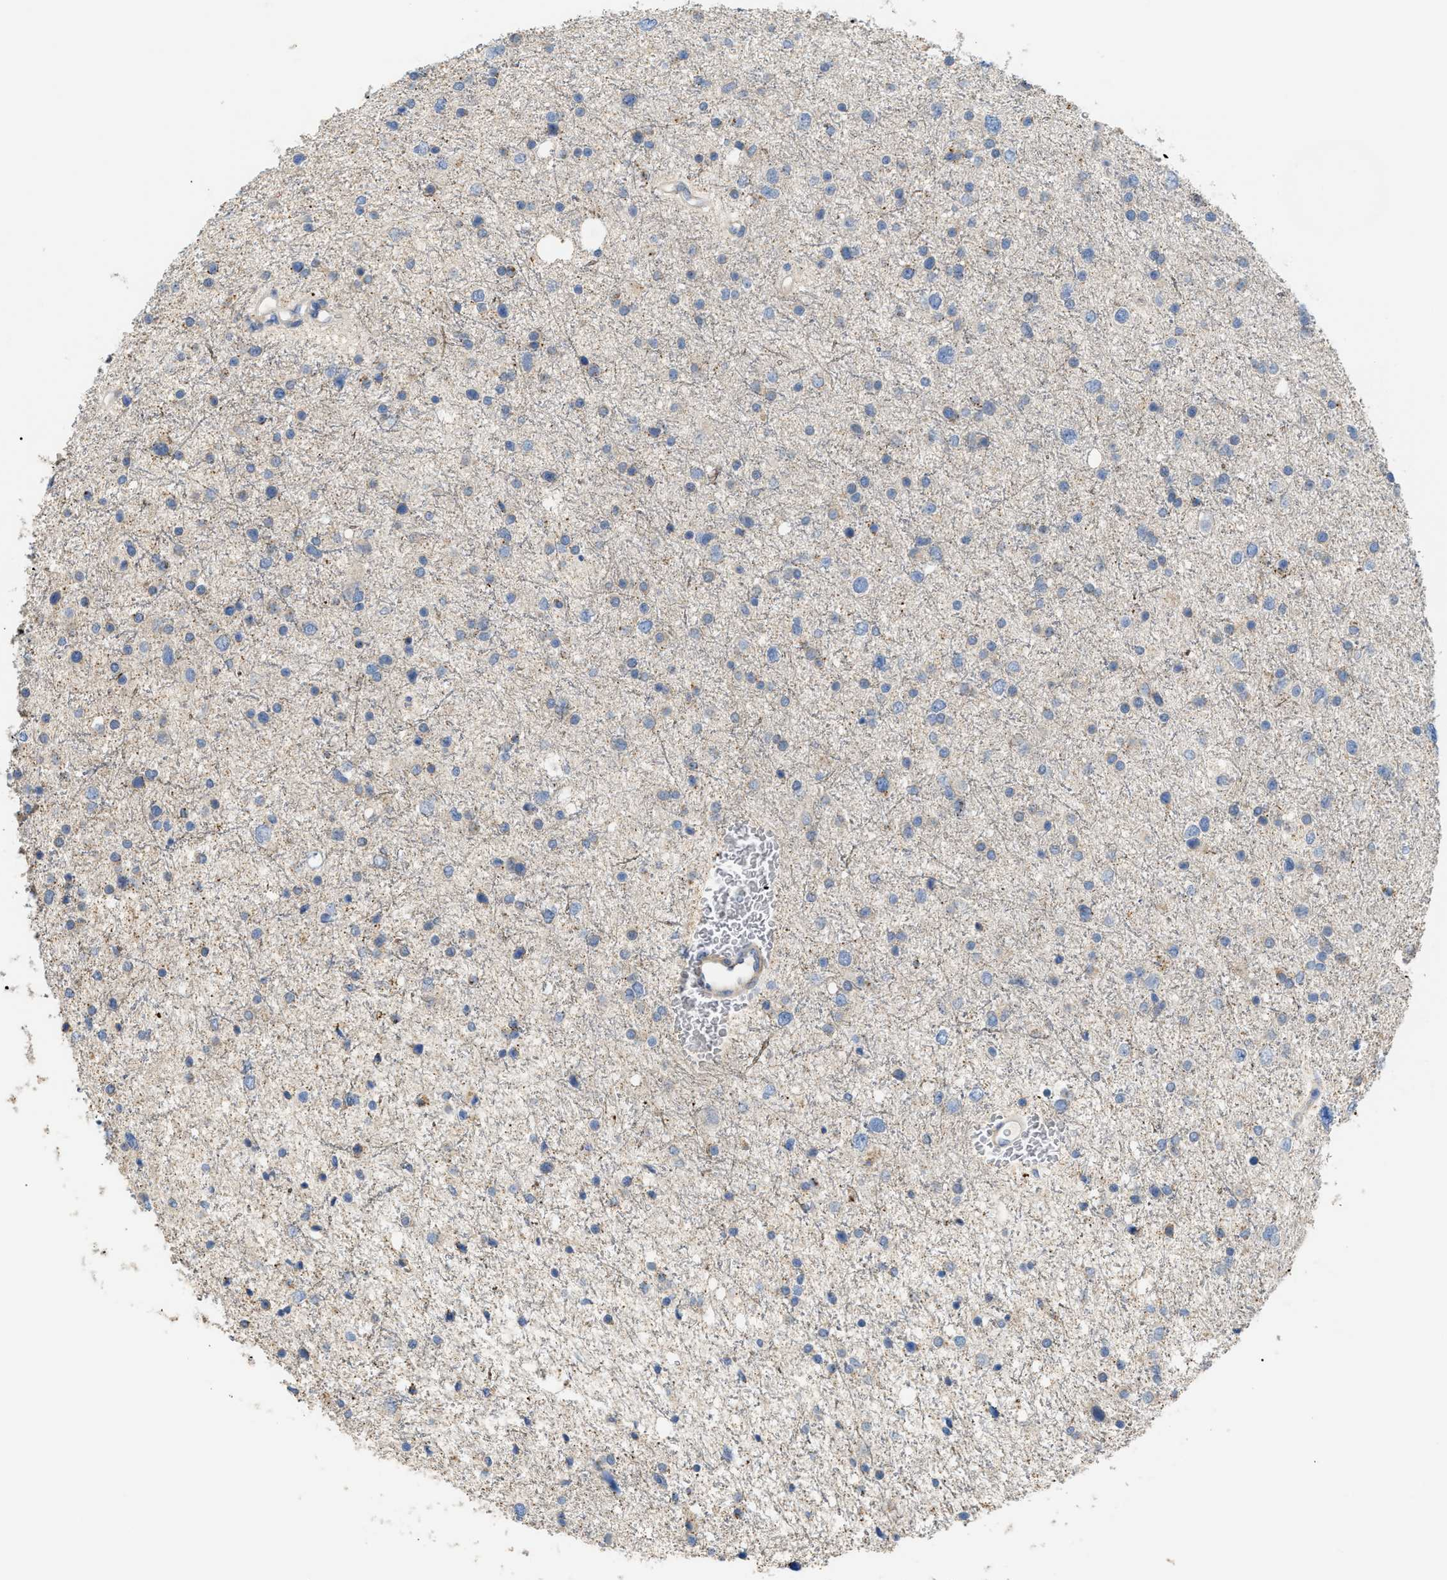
{"staining": {"intensity": "negative", "quantity": "none", "location": "none"}, "tissue": "glioma", "cell_type": "Tumor cells", "image_type": "cancer", "snomed": [{"axis": "morphology", "description": "Glioma, malignant, Low grade"}, {"axis": "topography", "description": "Brain"}], "caption": "DAB immunohistochemical staining of human glioma shows no significant expression in tumor cells. (Brightfield microscopy of DAB IHC at high magnification).", "gene": "DHX58", "patient": {"sex": "female", "age": 37}}